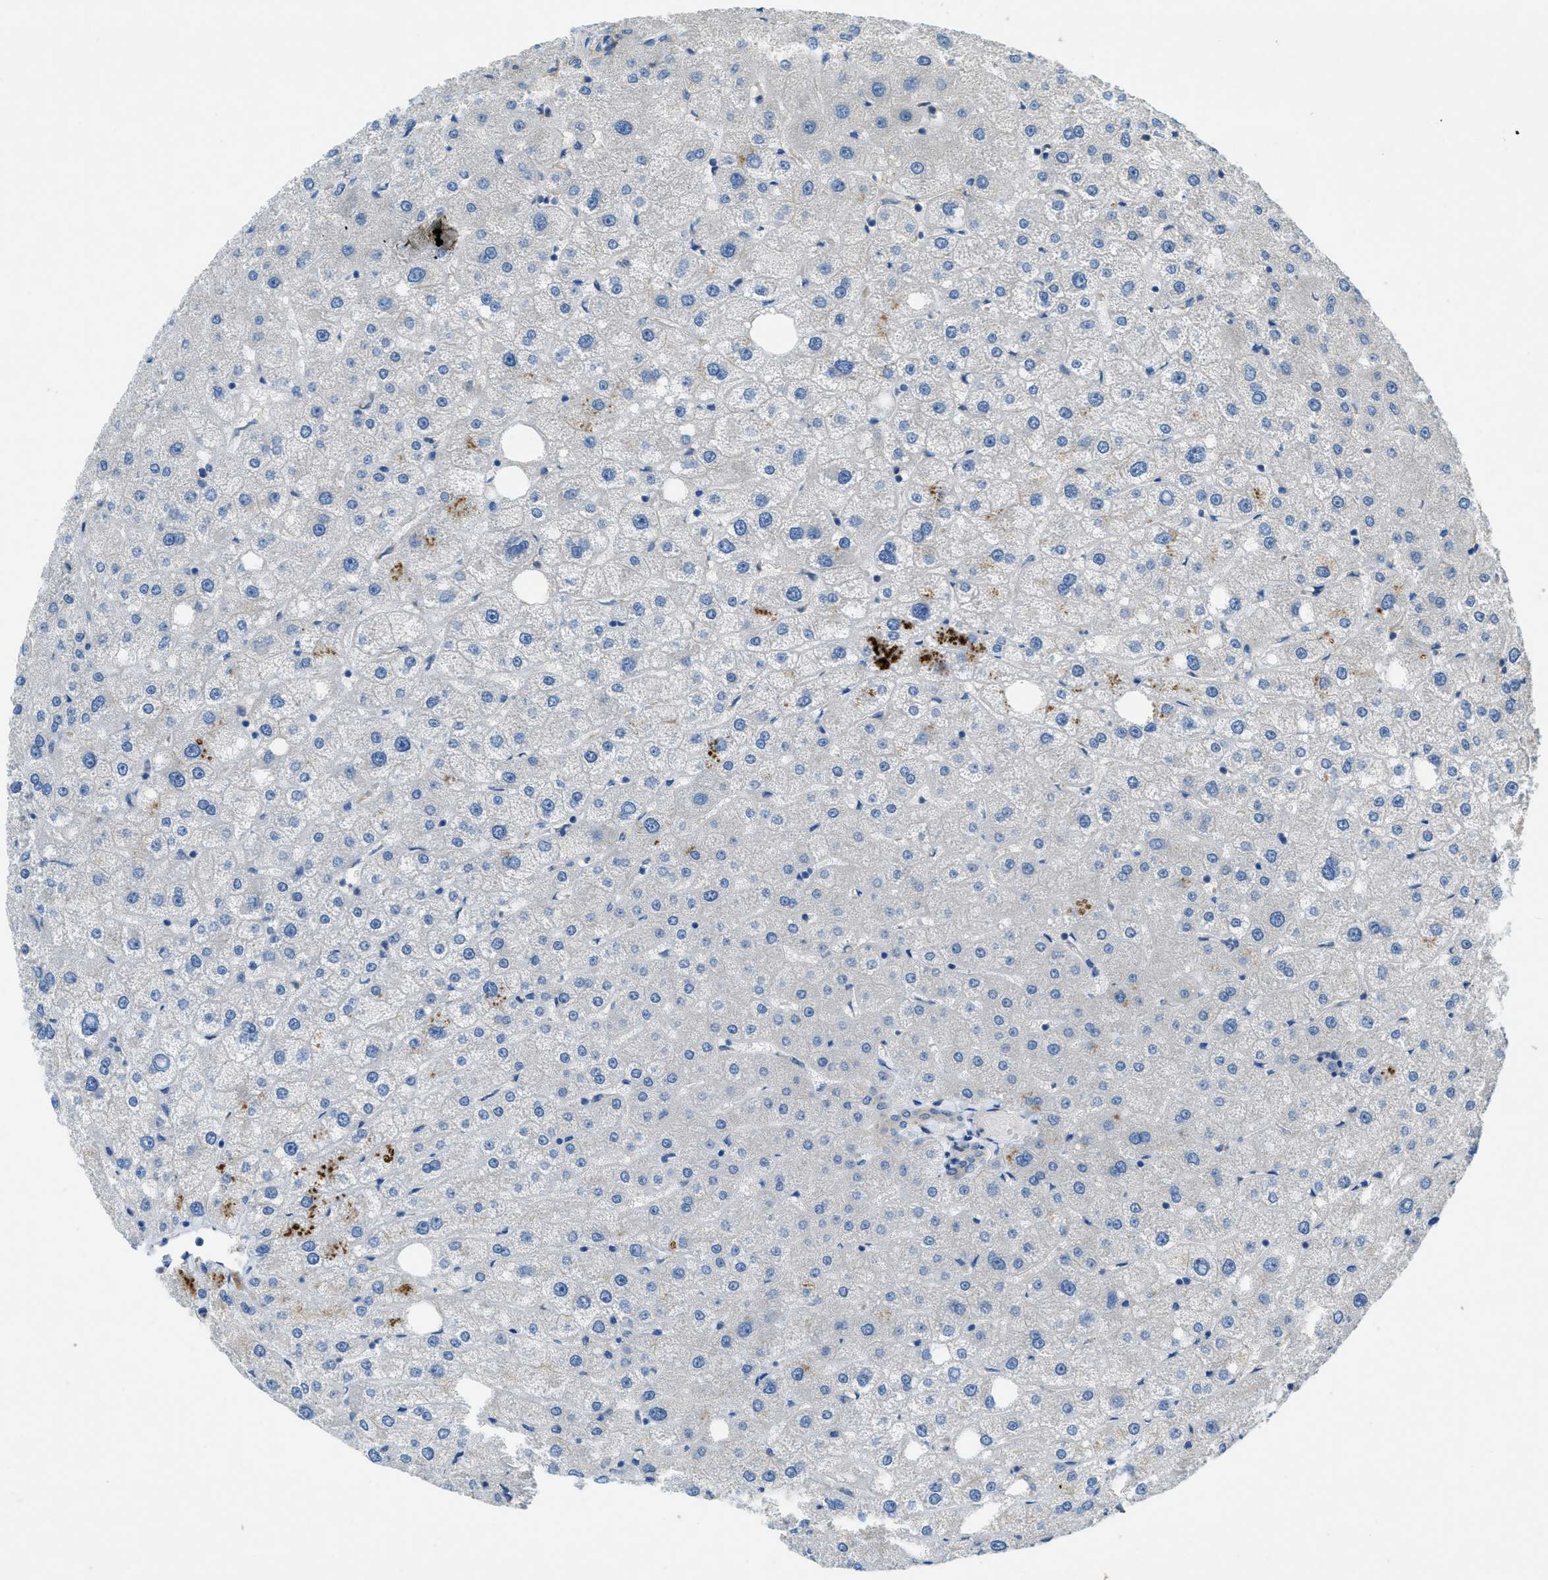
{"staining": {"intensity": "moderate", "quantity": "<25%", "location": "cytoplasmic/membranous"}, "tissue": "liver", "cell_type": "Cholangiocytes", "image_type": "normal", "snomed": [{"axis": "morphology", "description": "Normal tissue, NOS"}, {"axis": "topography", "description": "Liver"}], "caption": "A histopathology image showing moderate cytoplasmic/membranous positivity in about <25% of cholangiocytes in benign liver, as visualized by brown immunohistochemical staining.", "gene": "RIPK2", "patient": {"sex": "male", "age": 73}}